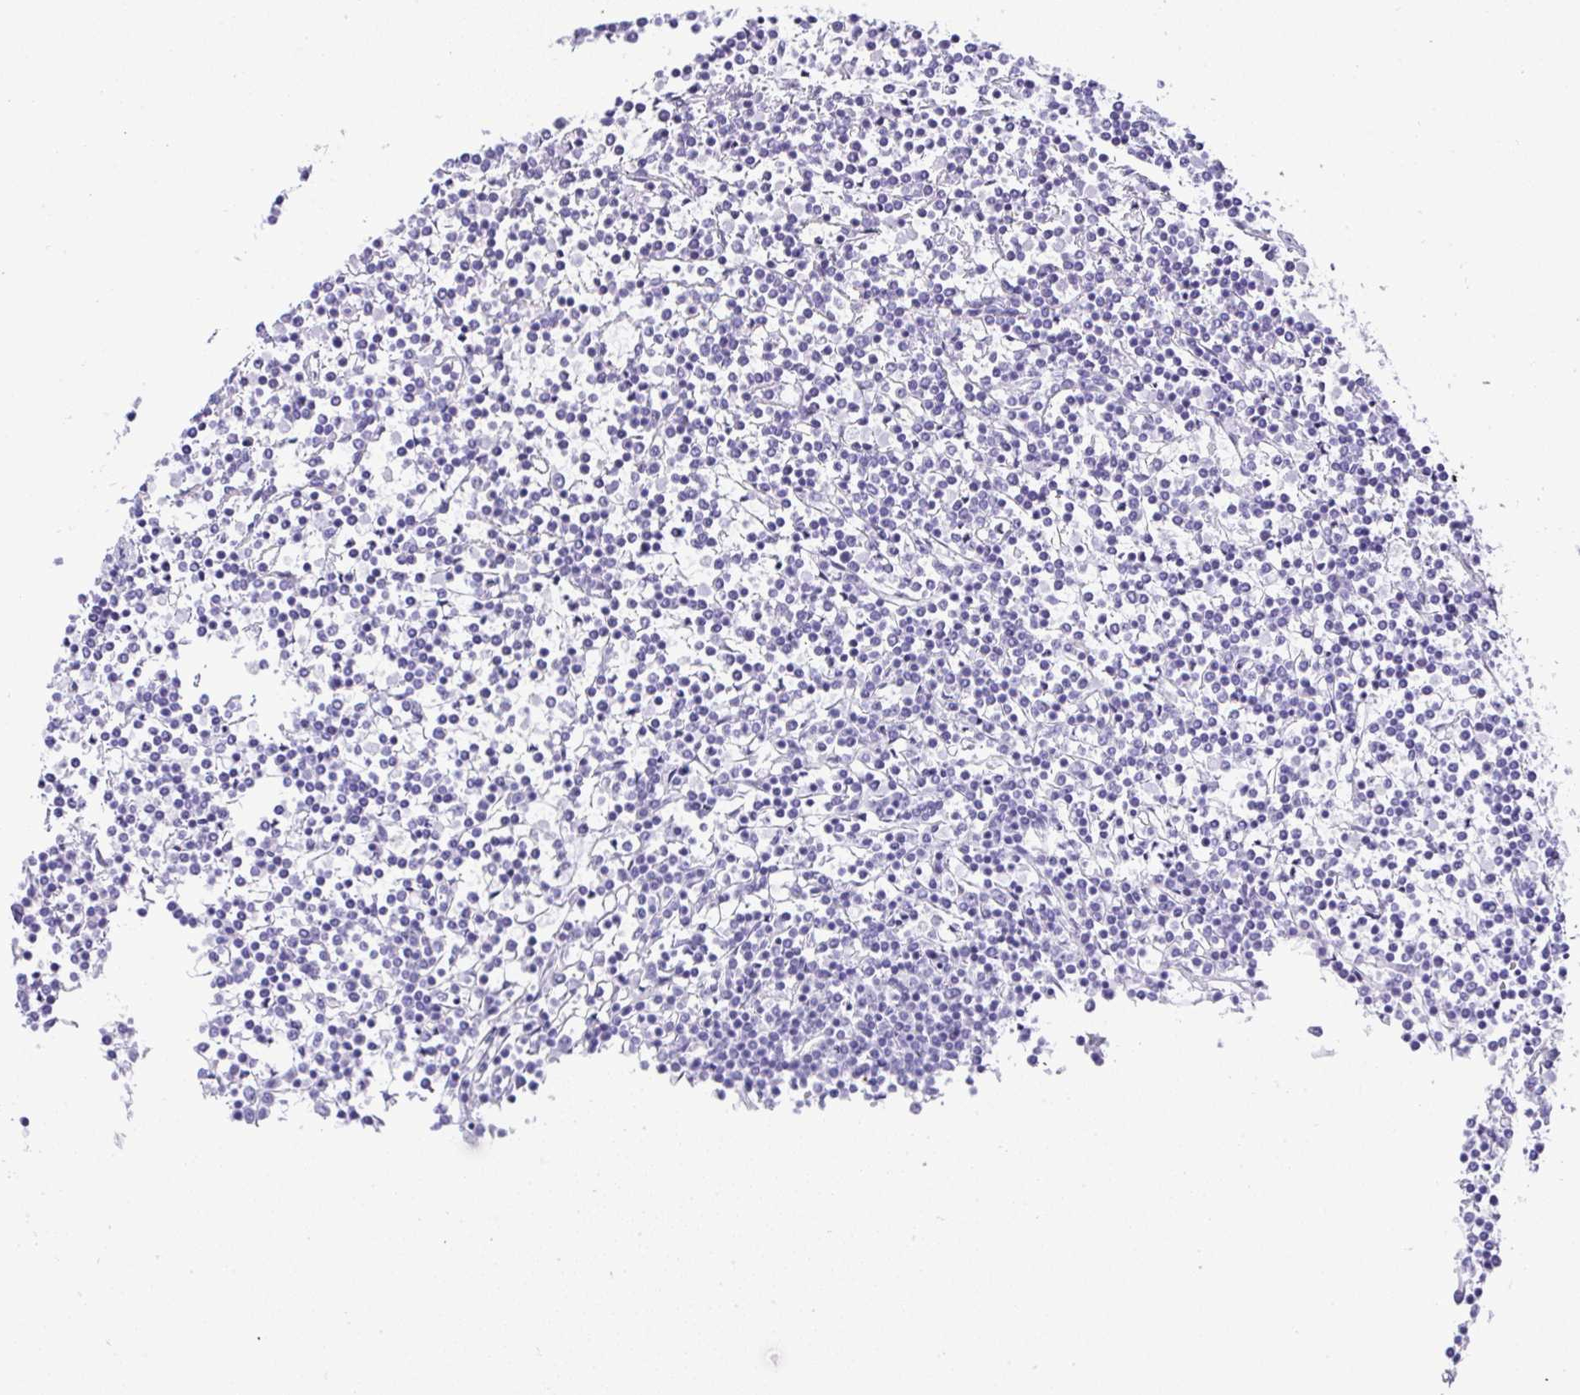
{"staining": {"intensity": "negative", "quantity": "none", "location": "none"}, "tissue": "lymphoma", "cell_type": "Tumor cells", "image_type": "cancer", "snomed": [{"axis": "morphology", "description": "Malignant lymphoma, non-Hodgkin's type, Low grade"}, {"axis": "topography", "description": "Spleen"}], "caption": "High magnification brightfield microscopy of low-grade malignant lymphoma, non-Hodgkin's type stained with DAB (3,3'-diaminobenzidine) (brown) and counterstained with hematoxylin (blue): tumor cells show no significant positivity. Nuclei are stained in blue.", "gene": "RNF183", "patient": {"sex": "female", "age": 19}}